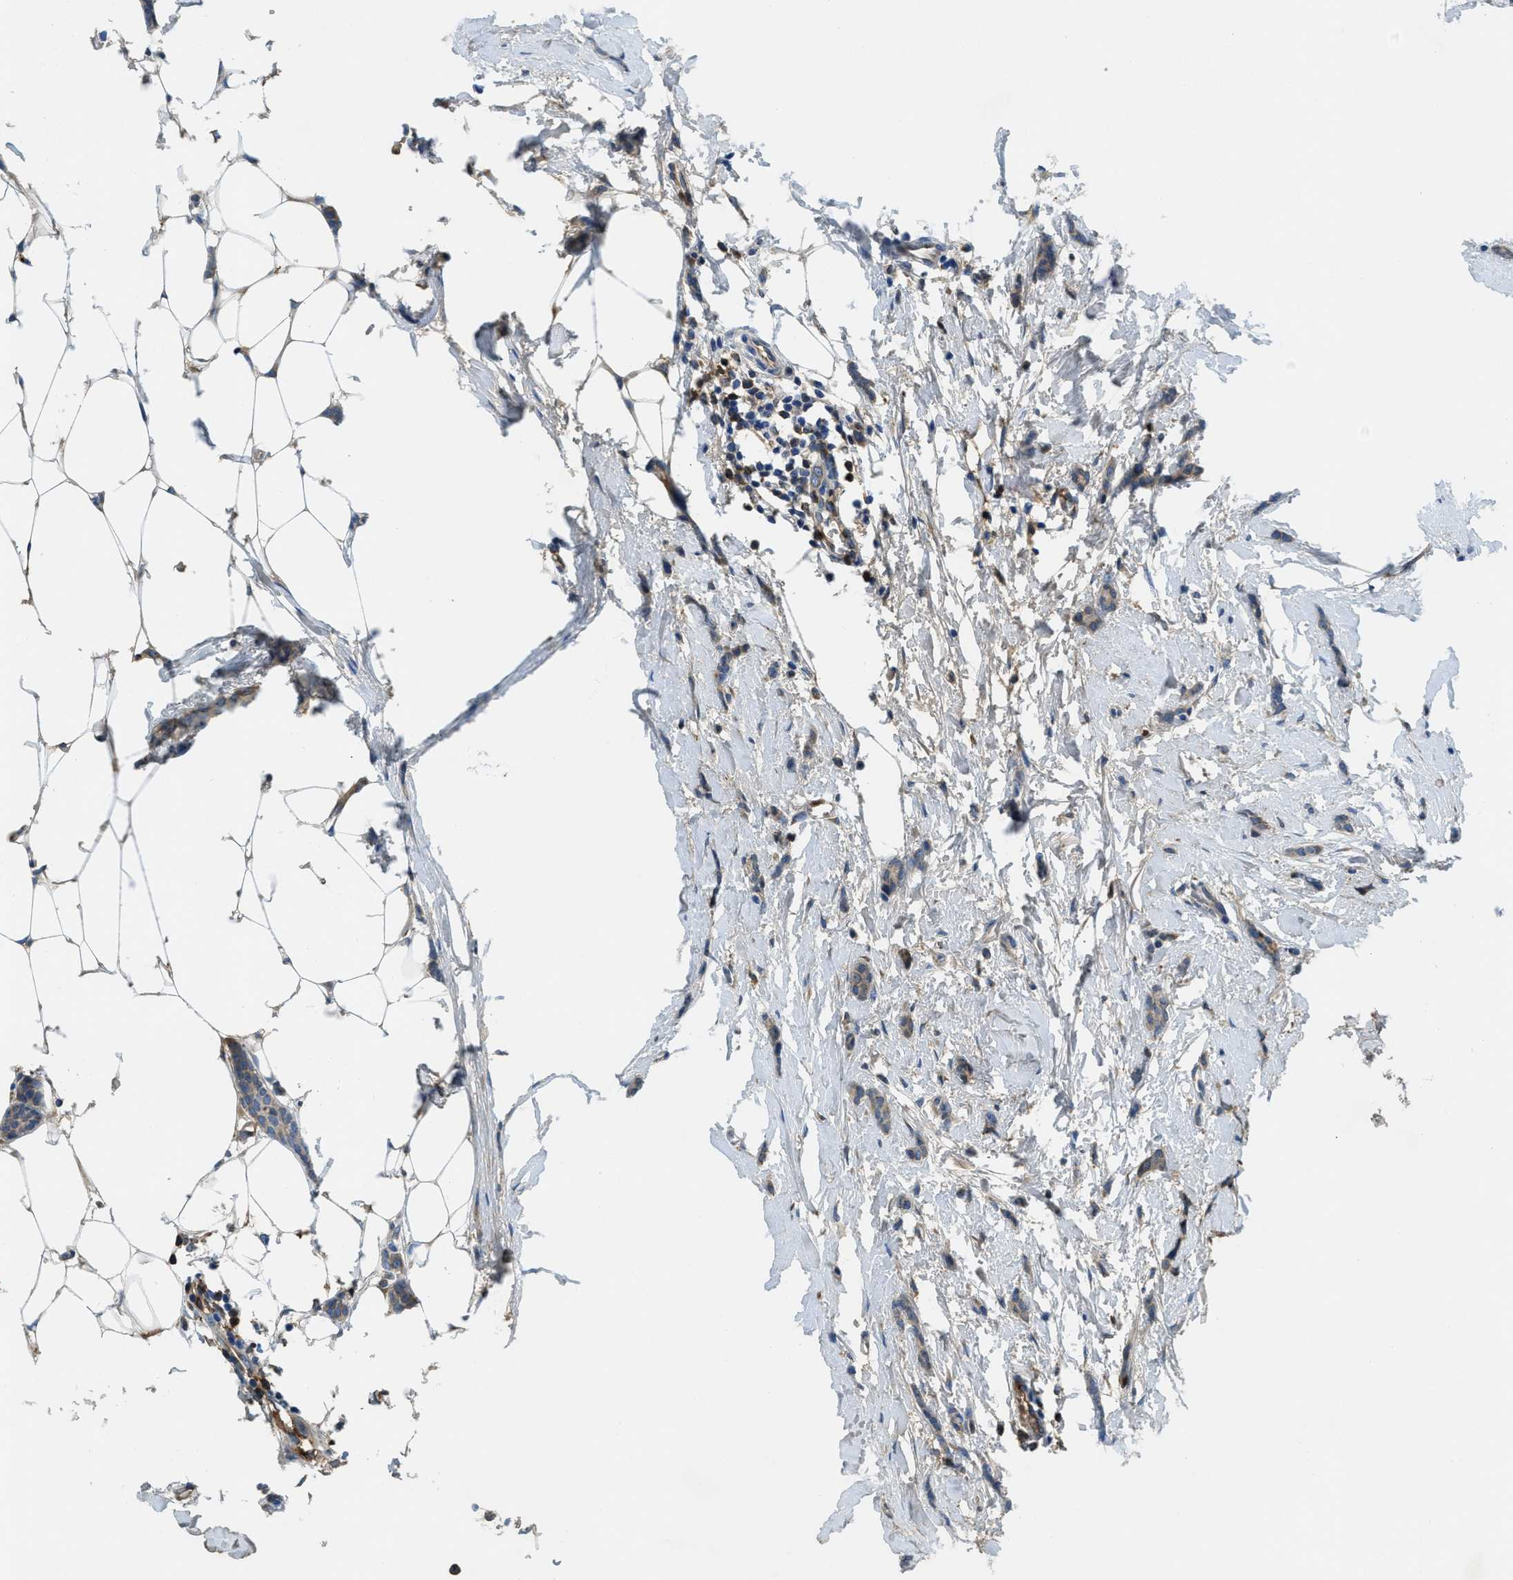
{"staining": {"intensity": "moderate", "quantity": "25%-75%", "location": "cytoplasmic/membranous"}, "tissue": "breast cancer", "cell_type": "Tumor cells", "image_type": "cancer", "snomed": [{"axis": "morphology", "description": "Lobular carcinoma"}, {"axis": "topography", "description": "Skin"}, {"axis": "topography", "description": "Breast"}], "caption": "Breast lobular carcinoma stained with a protein marker demonstrates moderate staining in tumor cells.", "gene": "MPDU1", "patient": {"sex": "female", "age": 46}}